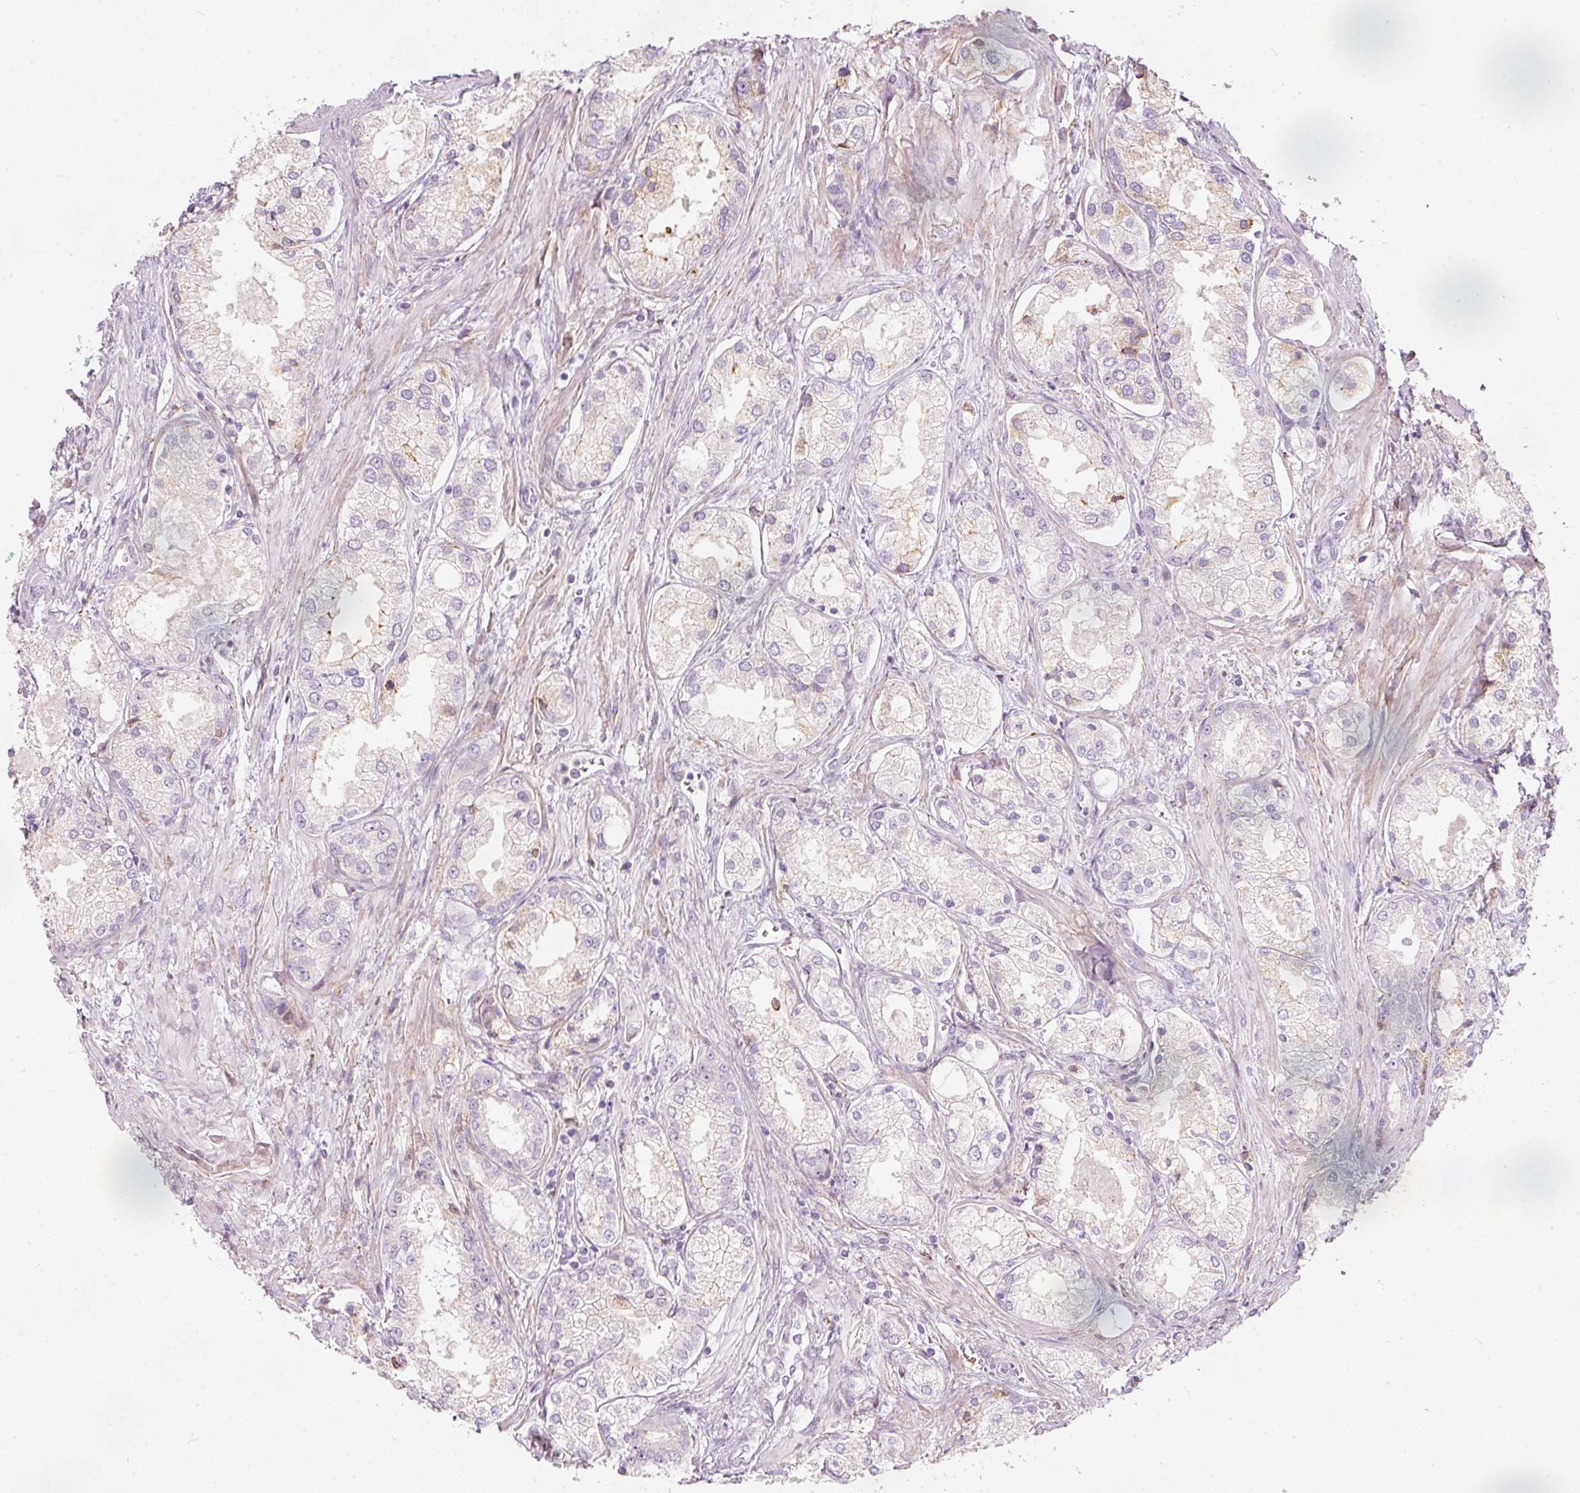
{"staining": {"intensity": "negative", "quantity": "none", "location": "none"}, "tissue": "prostate cancer", "cell_type": "Tumor cells", "image_type": "cancer", "snomed": [{"axis": "morphology", "description": "Adenocarcinoma, Low grade"}, {"axis": "topography", "description": "Prostate"}], "caption": "This is an IHC image of human prostate low-grade adenocarcinoma. There is no positivity in tumor cells.", "gene": "RNF39", "patient": {"sex": "male", "age": 68}}